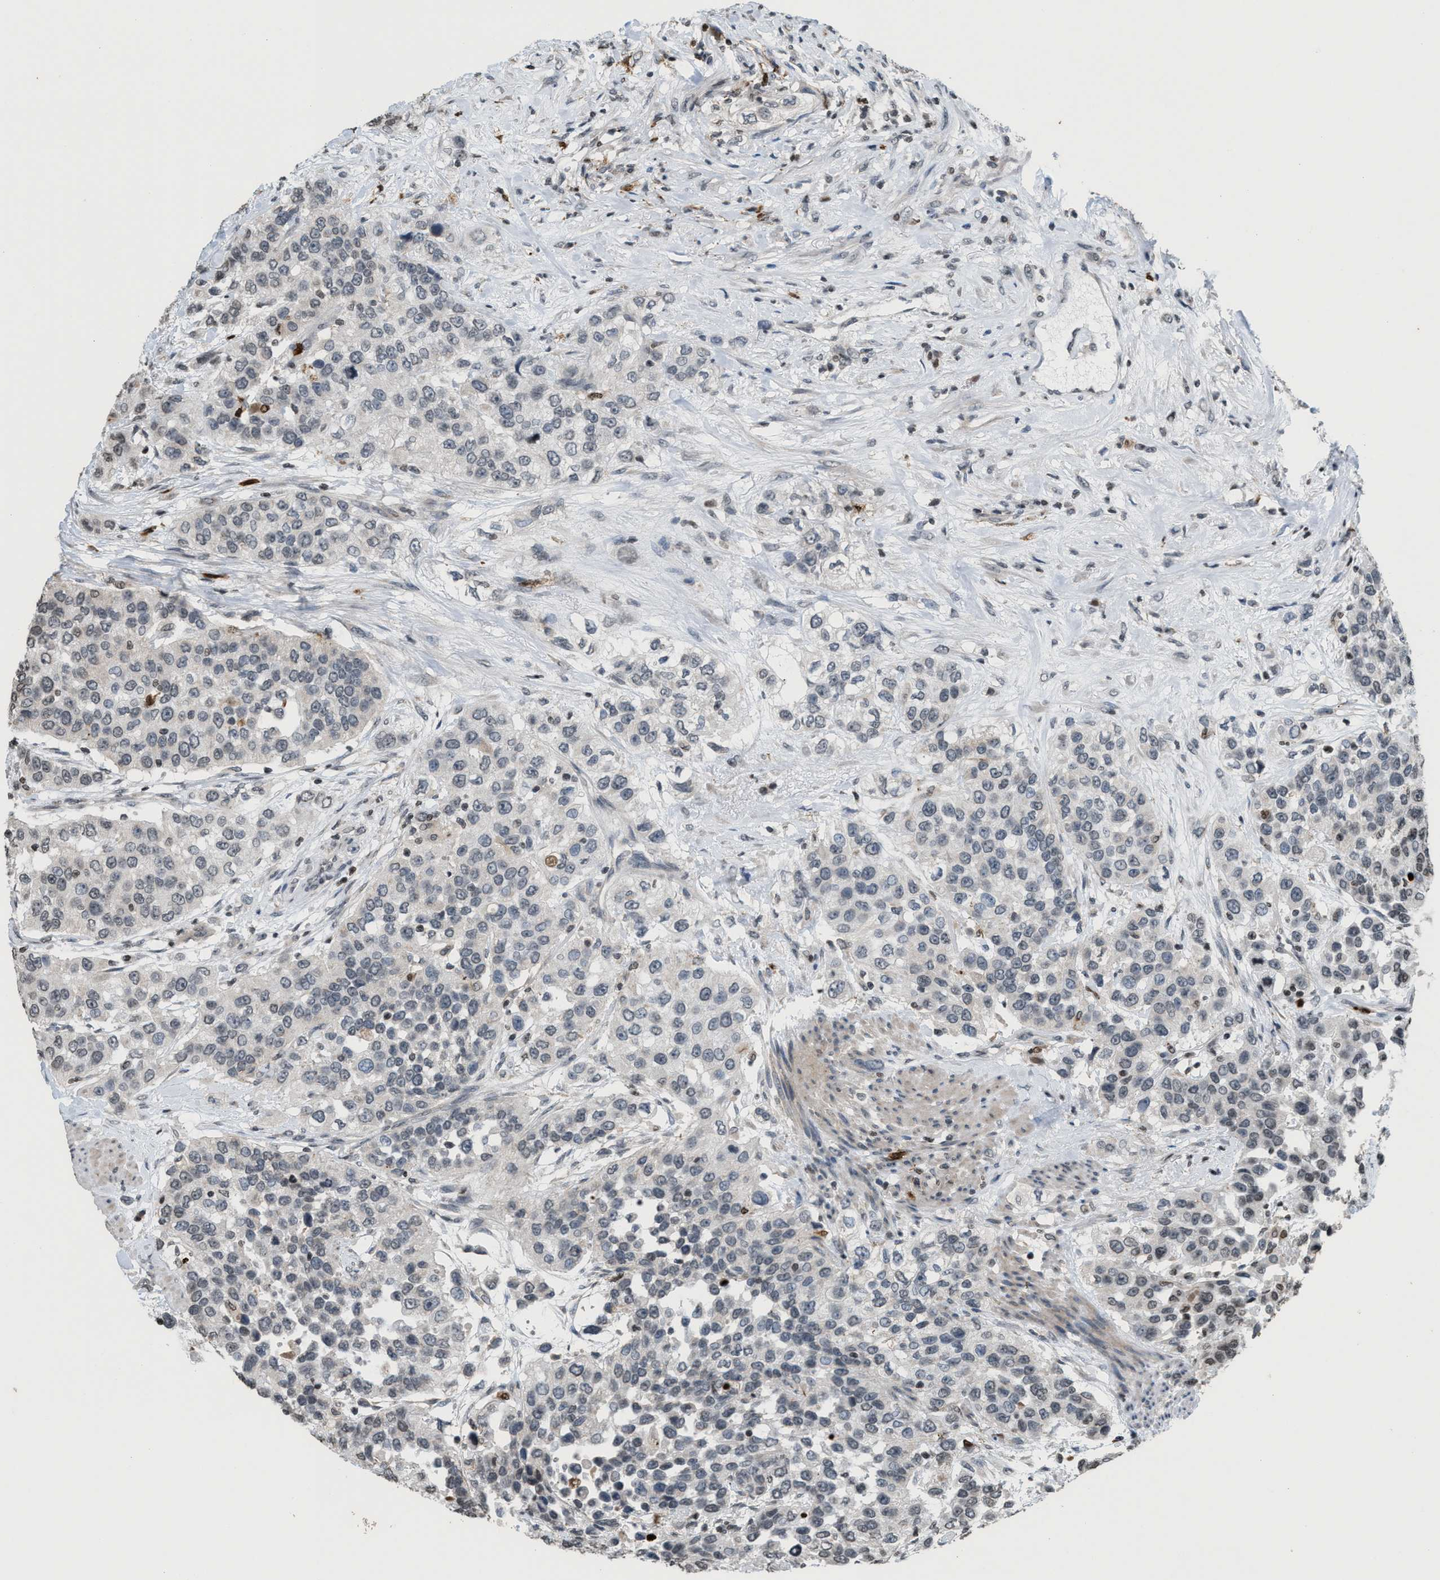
{"staining": {"intensity": "negative", "quantity": "none", "location": "none"}, "tissue": "urothelial cancer", "cell_type": "Tumor cells", "image_type": "cancer", "snomed": [{"axis": "morphology", "description": "Urothelial carcinoma, High grade"}, {"axis": "topography", "description": "Urinary bladder"}], "caption": "Human urothelial carcinoma (high-grade) stained for a protein using immunohistochemistry (IHC) displays no positivity in tumor cells.", "gene": "PRUNE2", "patient": {"sex": "female", "age": 80}}